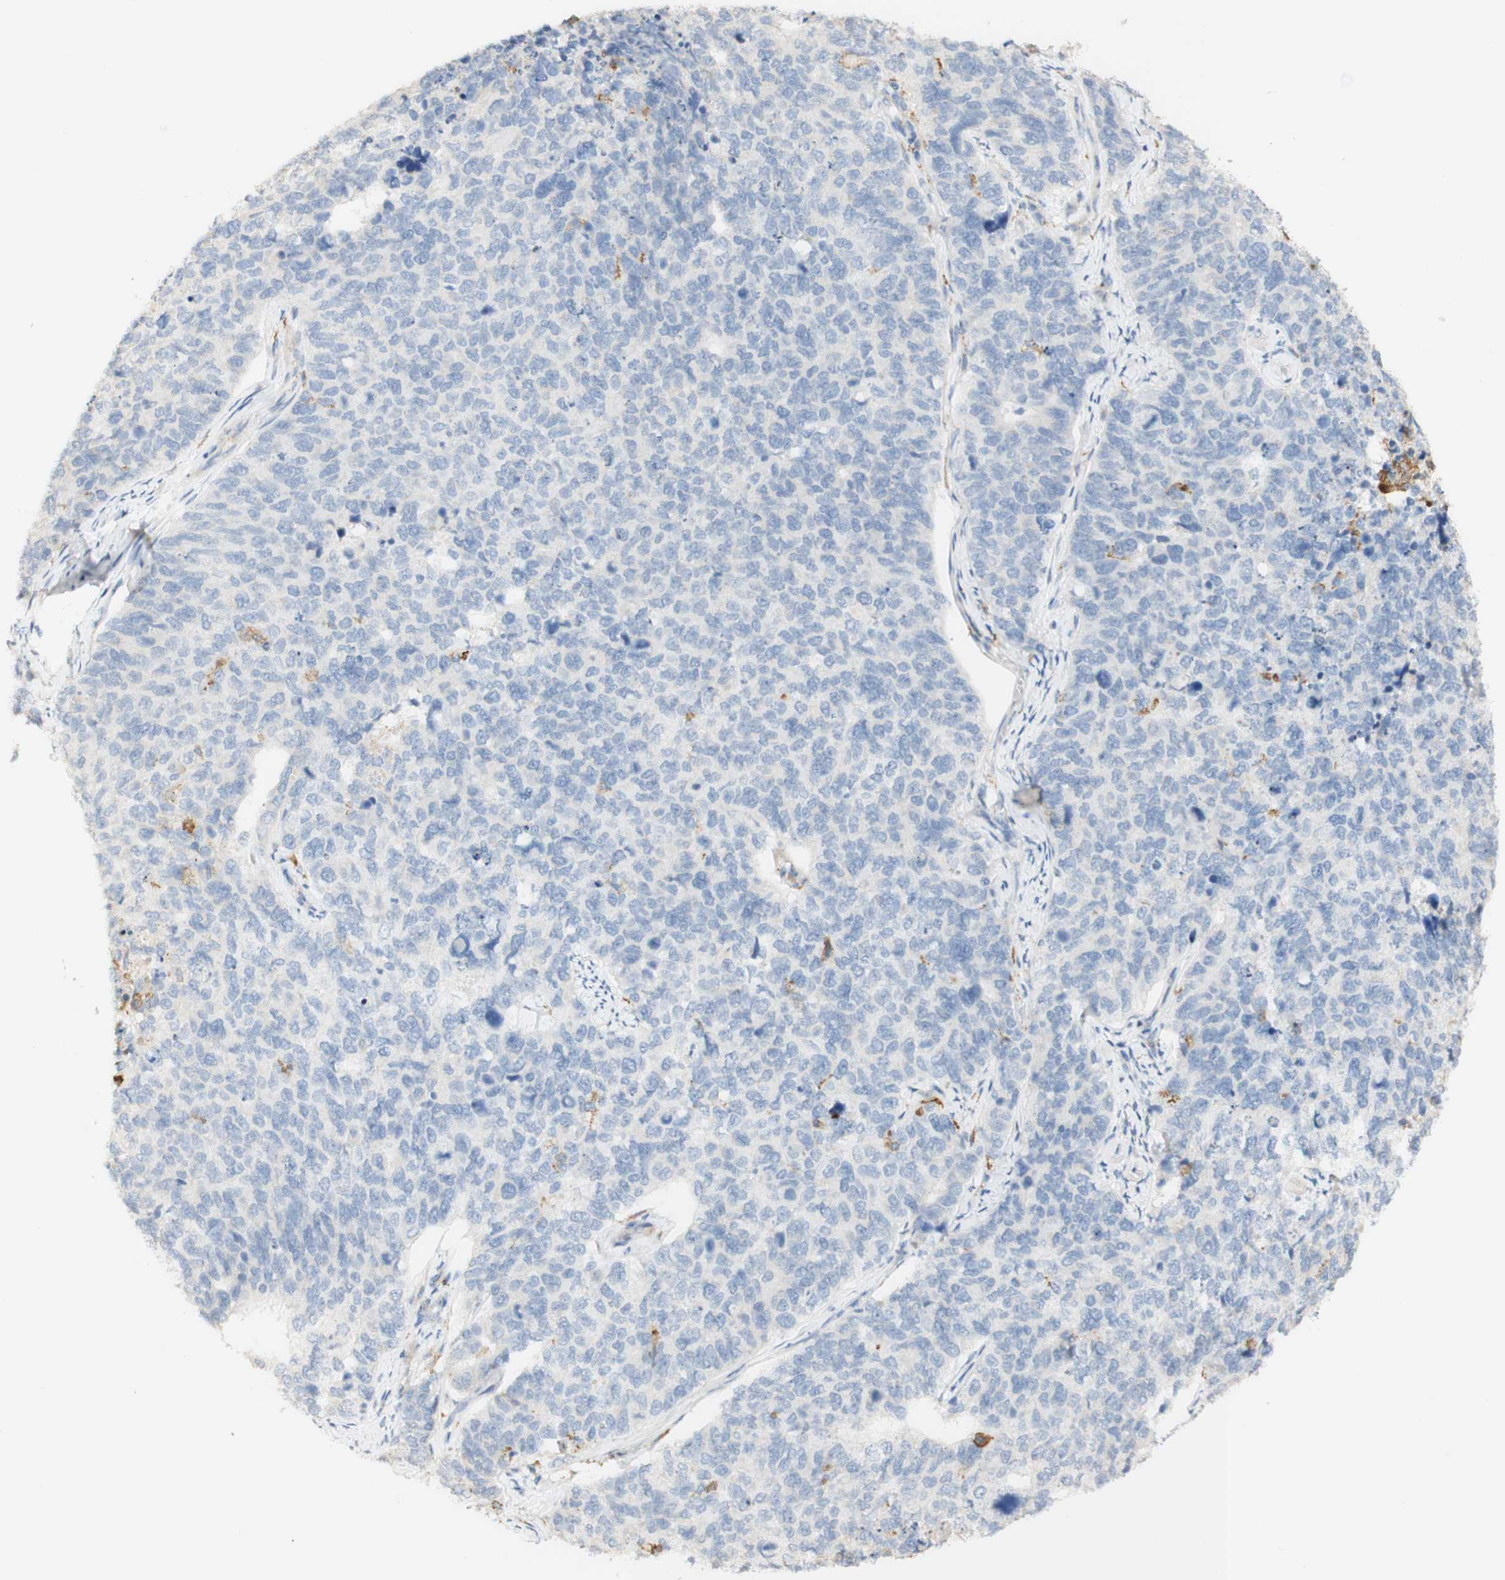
{"staining": {"intensity": "negative", "quantity": "none", "location": "none"}, "tissue": "cervical cancer", "cell_type": "Tumor cells", "image_type": "cancer", "snomed": [{"axis": "morphology", "description": "Squamous cell carcinoma, NOS"}, {"axis": "topography", "description": "Cervix"}], "caption": "Image shows no protein positivity in tumor cells of cervical squamous cell carcinoma tissue.", "gene": "FCGRT", "patient": {"sex": "female", "age": 63}}